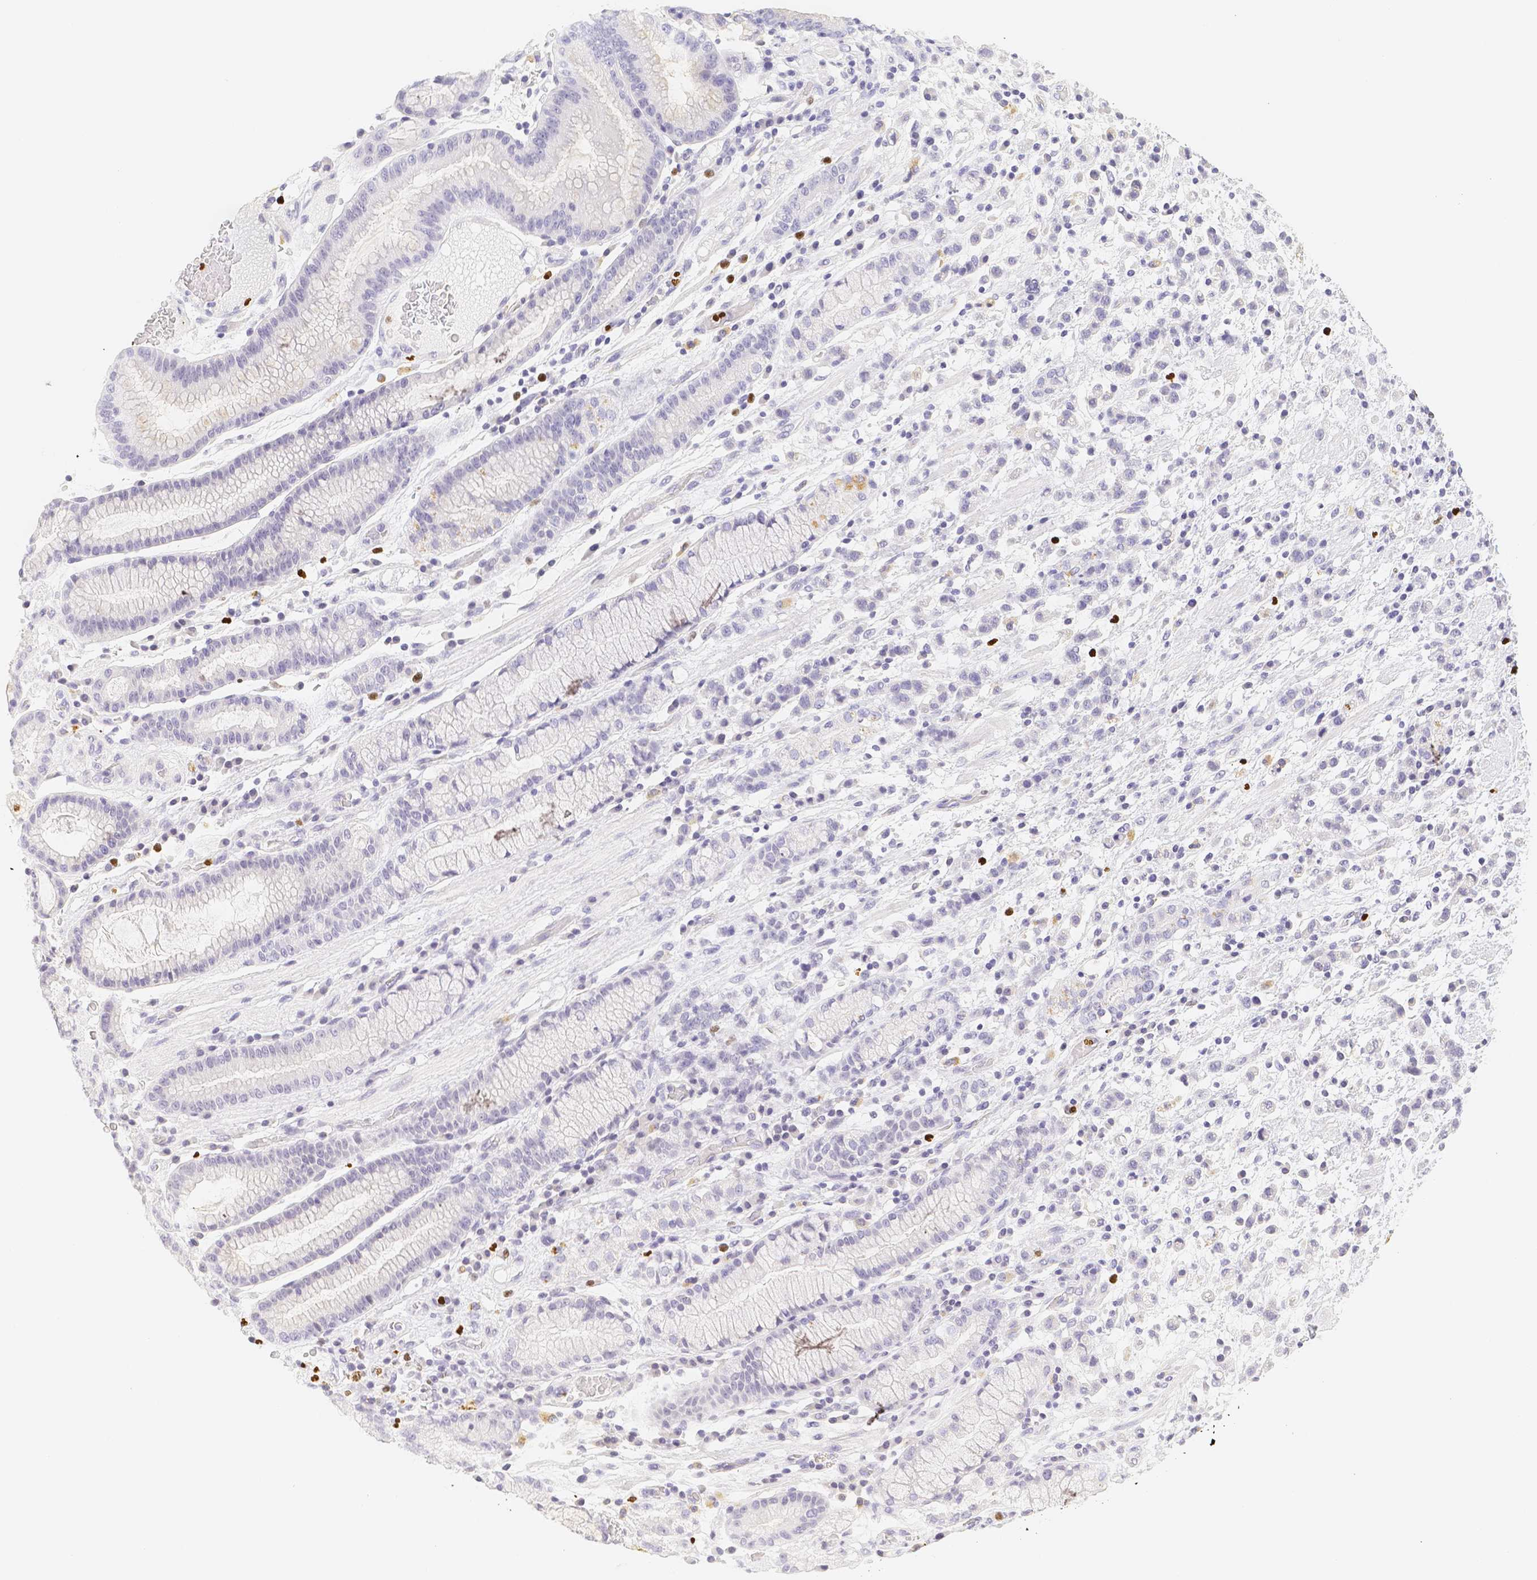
{"staining": {"intensity": "negative", "quantity": "none", "location": "none"}, "tissue": "stomach cancer", "cell_type": "Tumor cells", "image_type": "cancer", "snomed": [{"axis": "morphology", "description": "Adenocarcinoma, NOS"}, {"axis": "topography", "description": "Stomach, lower"}], "caption": "Immunohistochemistry of adenocarcinoma (stomach) shows no positivity in tumor cells.", "gene": "PADI4", "patient": {"sex": "male", "age": 88}}